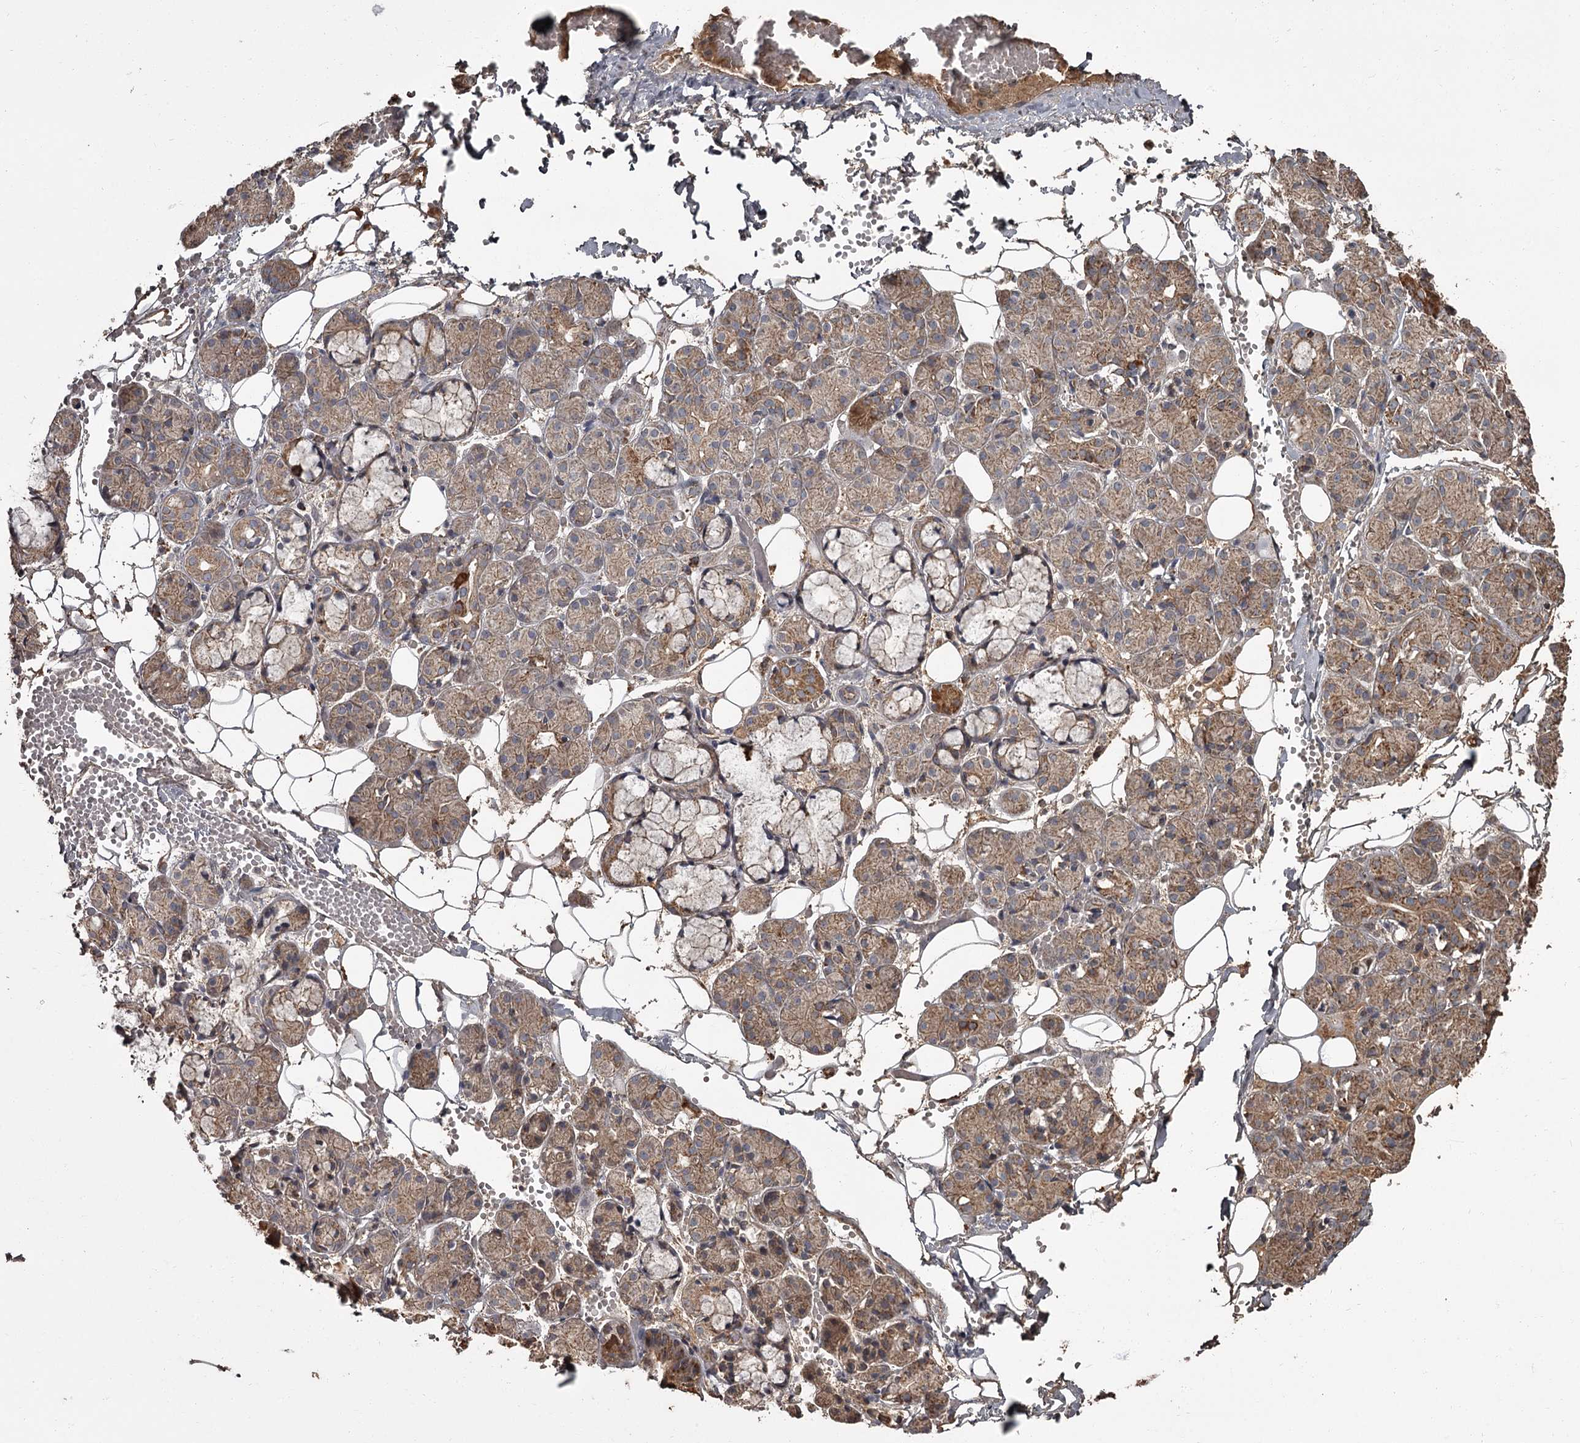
{"staining": {"intensity": "moderate", "quantity": "25%-75%", "location": "cytoplasmic/membranous"}, "tissue": "salivary gland", "cell_type": "Glandular cells", "image_type": "normal", "snomed": [{"axis": "morphology", "description": "Normal tissue, NOS"}, {"axis": "topography", "description": "Salivary gland"}], "caption": "The photomicrograph demonstrates immunohistochemical staining of unremarkable salivary gland. There is moderate cytoplasmic/membranous expression is identified in approximately 25%-75% of glandular cells. Using DAB (brown) and hematoxylin (blue) stains, captured at high magnification using brightfield microscopy.", "gene": "THAP9", "patient": {"sex": "male", "age": 63}}